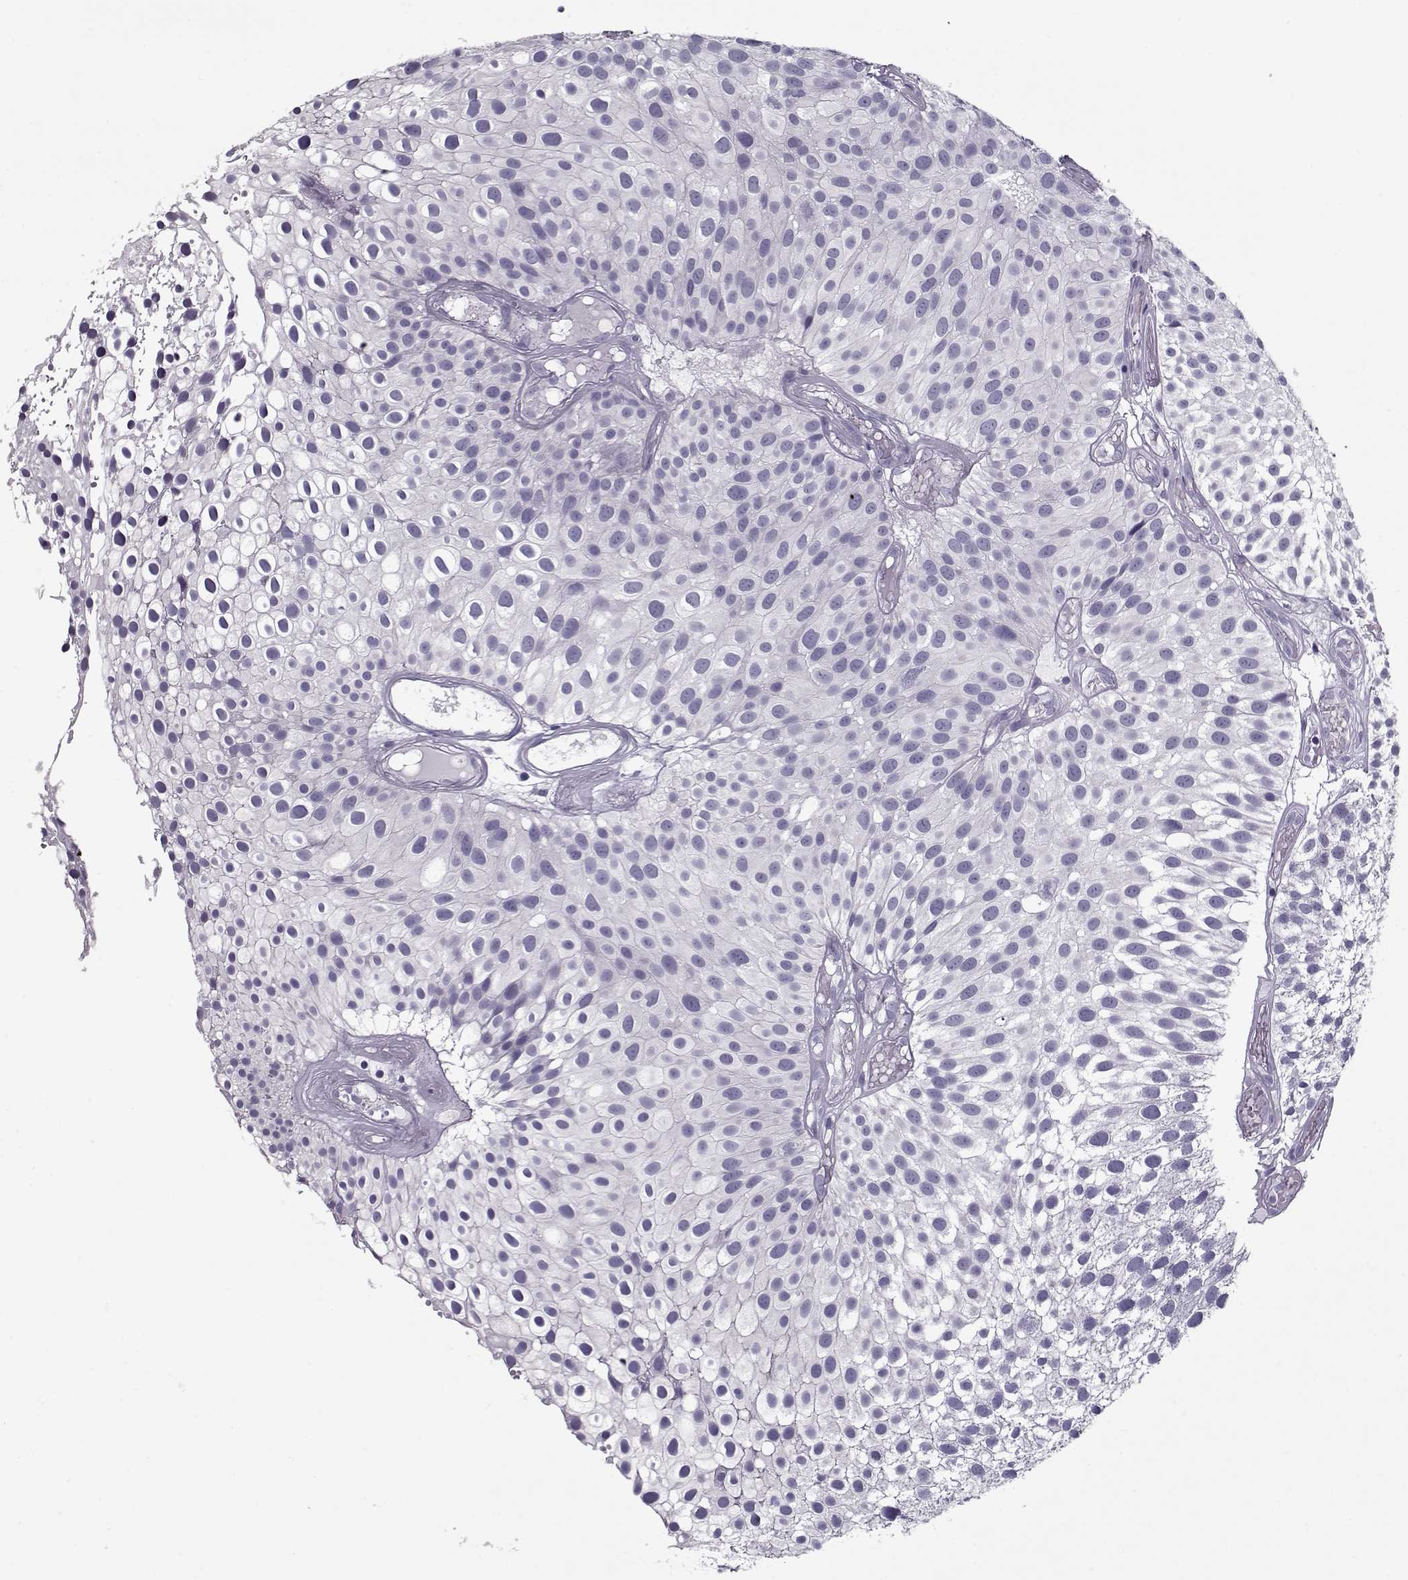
{"staining": {"intensity": "negative", "quantity": "none", "location": "none"}, "tissue": "urothelial cancer", "cell_type": "Tumor cells", "image_type": "cancer", "snomed": [{"axis": "morphology", "description": "Urothelial carcinoma, Low grade"}, {"axis": "topography", "description": "Urinary bladder"}], "caption": "A photomicrograph of urothelial cancer stained for a protein exhibits no brown staining in tumor cells.", "gene": "CIBAR1", "patient": {"sex": "male", "age": 79}}